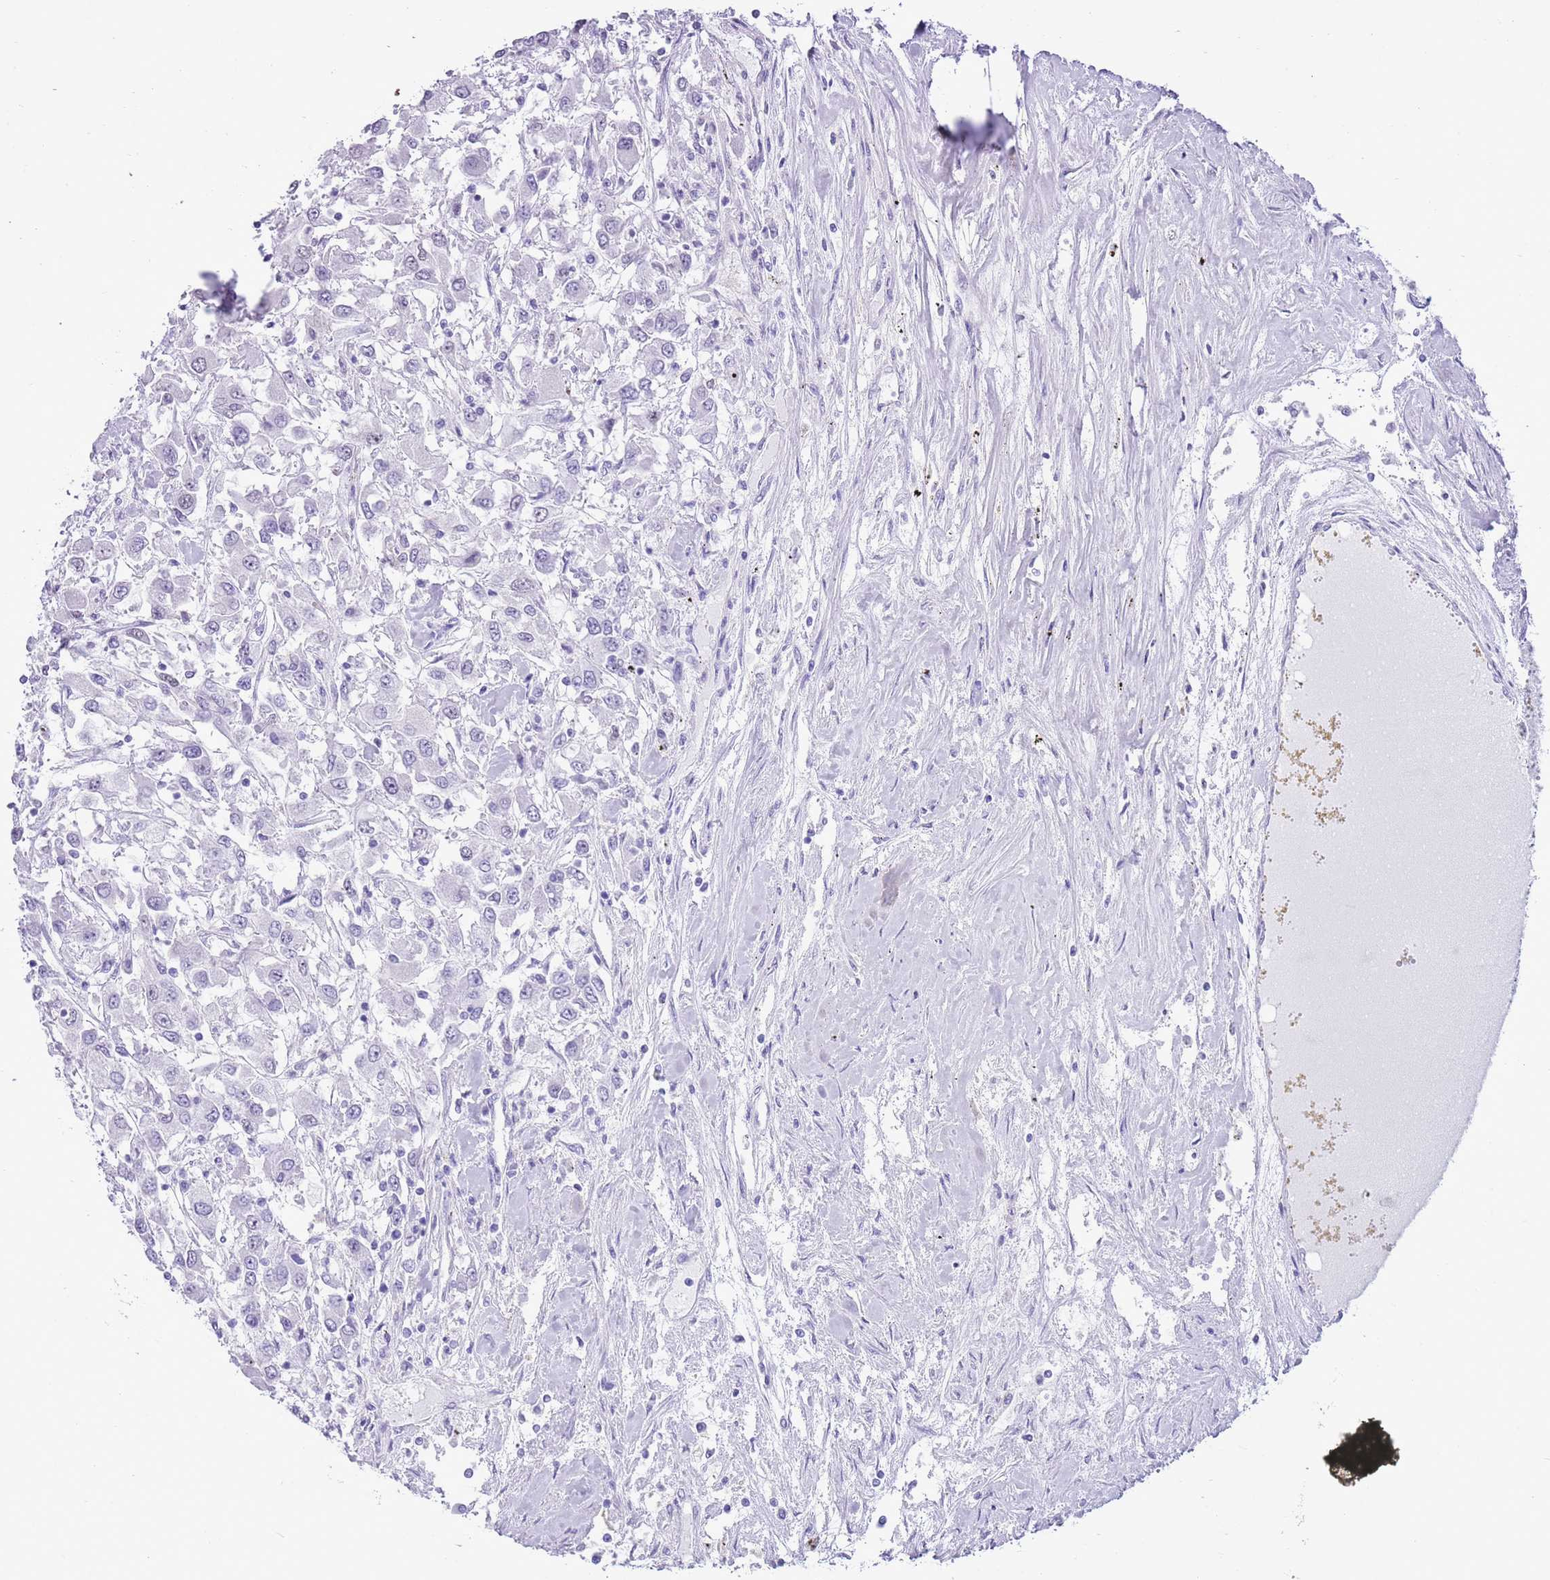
{"staining": {"intensity": "negative", "quantity": "none", "location": "none"}, "tissue": "renal cancer", "cell_type": "Tumor cells", "image_type": "cancer", "snomed": [{"axis": "morphology", "description": "Adenocarcinoma, NOS"}, {"axis": "topography", "description": "Kidney"}], "caption": "High magnification brightfield microscopy of renal cancer (adenocarcinoma) stained with DAB (3,3'-diaminobenzidine) (brown) and counterstained with hematoxylin (blue): tumor cells show no significant positivity. (Stains: DAB IHC with hematoxylin counter stain, Microscopy: brightfield microscopy at high magnification).", "gene": "PPP1R17", "patient": {"sex": "female", "age": 67}}